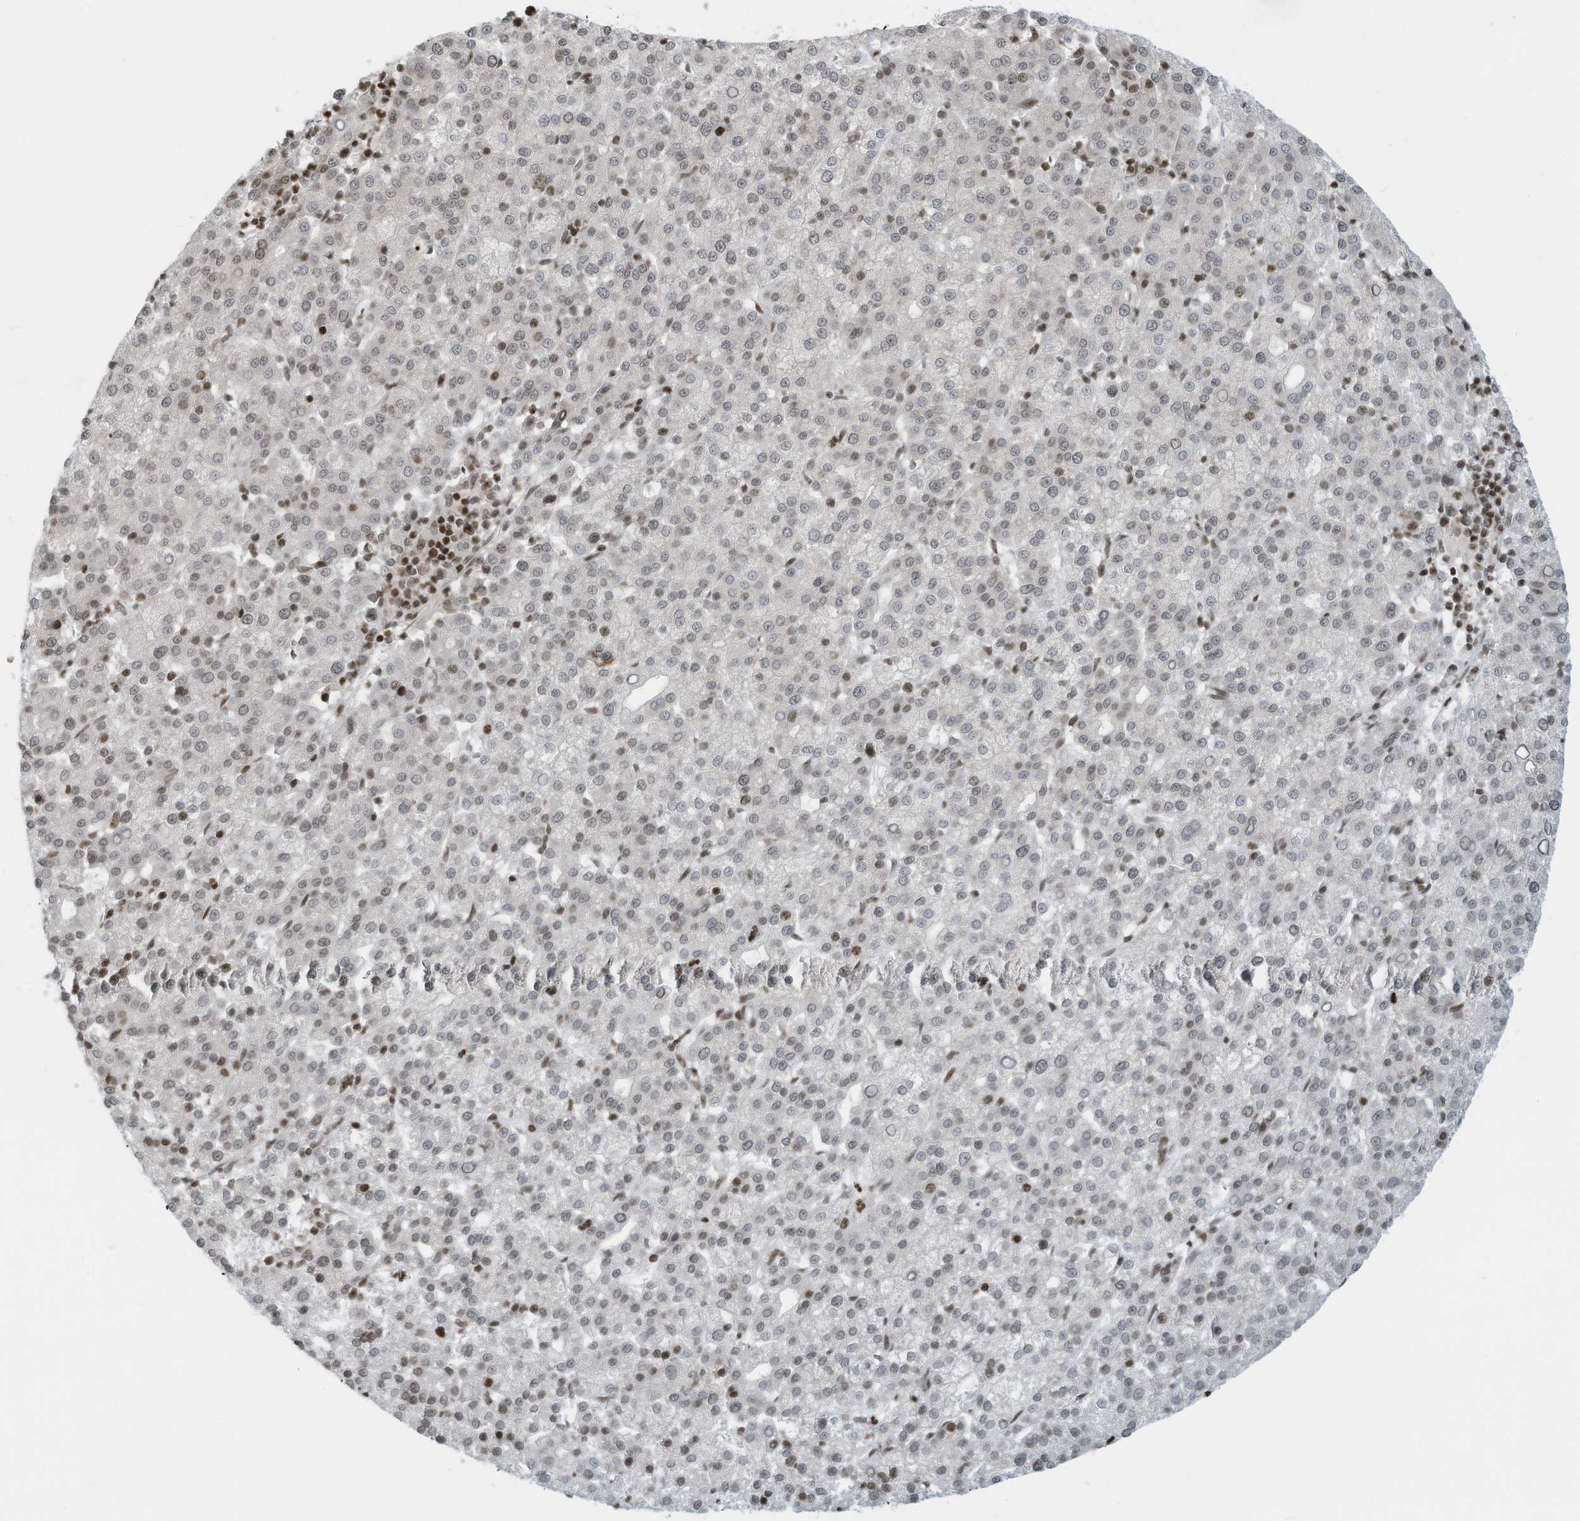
{"staining": {"intensity": "weak", "quantity": "<25%", "location": "nuclear"}, "tissue": "liver cancer", "cell_type": "Tumor cells", "image_type": "cancer", "snomed": [{"axis": "morphology", "description": "Carcinoma, Hepatocellular, NOS"}, {"axis": "topography", "description": "Liver"}], "caption": "Liver hepatocellular carcinoma was stained to show a protein in brown. There is no significant expression in tumor cells.", "gene": "ADI1", "patient": {"sex": "female", "age": 58}}